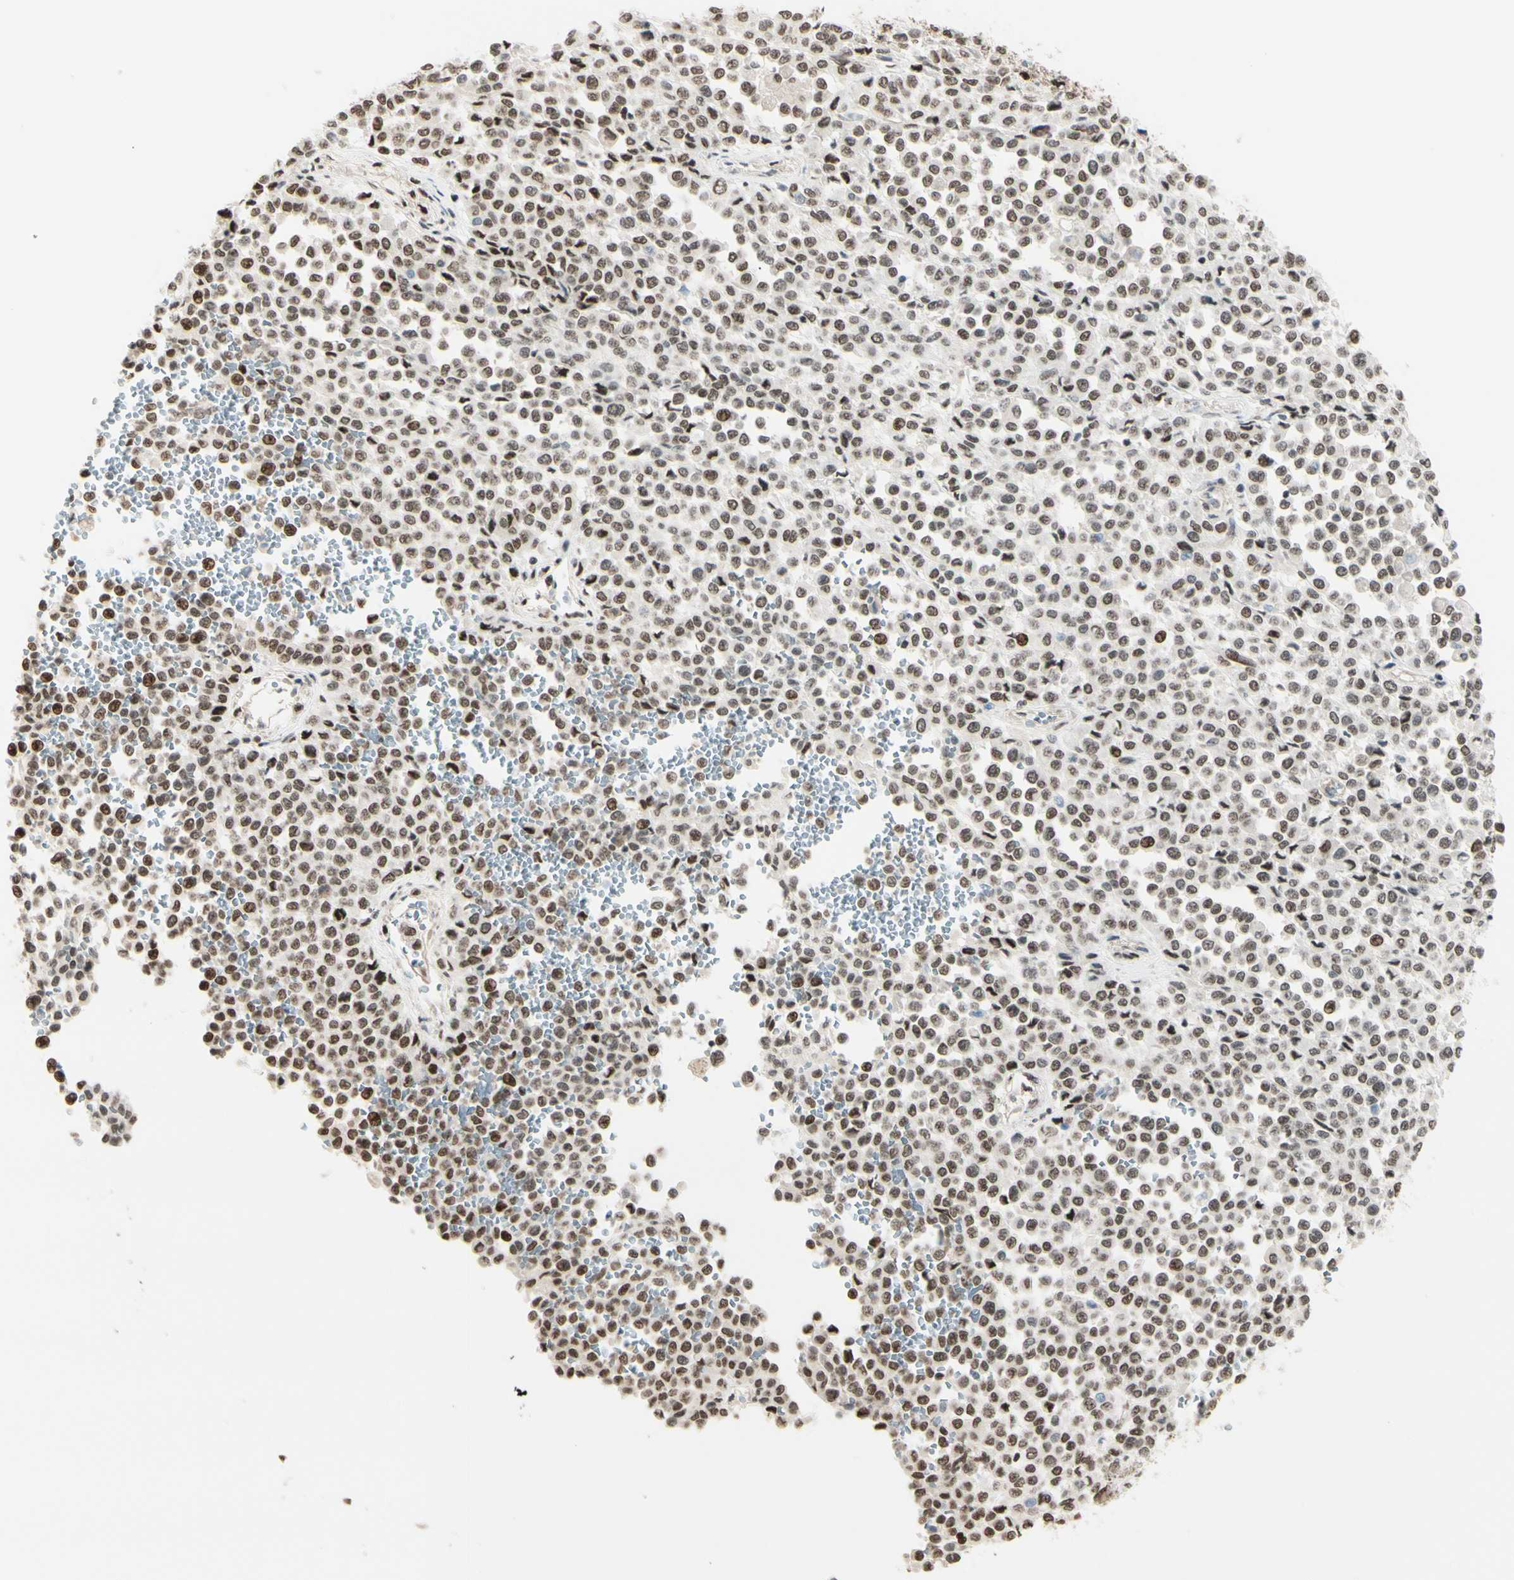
{"staining": {"intensity": "moderate", "quantity": ">75%", "location": "nuclear"}, "tissue": "melanoma", "cell_type": "Tumor cells", "image_type": "cancer", "snomed": [{"axis": "morphology", "description": "Malignant melanoma, Metastatic site"}, {"axis": "topography", "description": "Pancreas"}], "caption": "Immunohistochemistry micrograph of malignant melanoma (metastatic site) stained for a protein (brown), which demonstrates medium levels of moderate nuclear staining in about >75% of tumor cells.", "gene": "SUFU", "patient": {"sex": "female", "age": 30}}